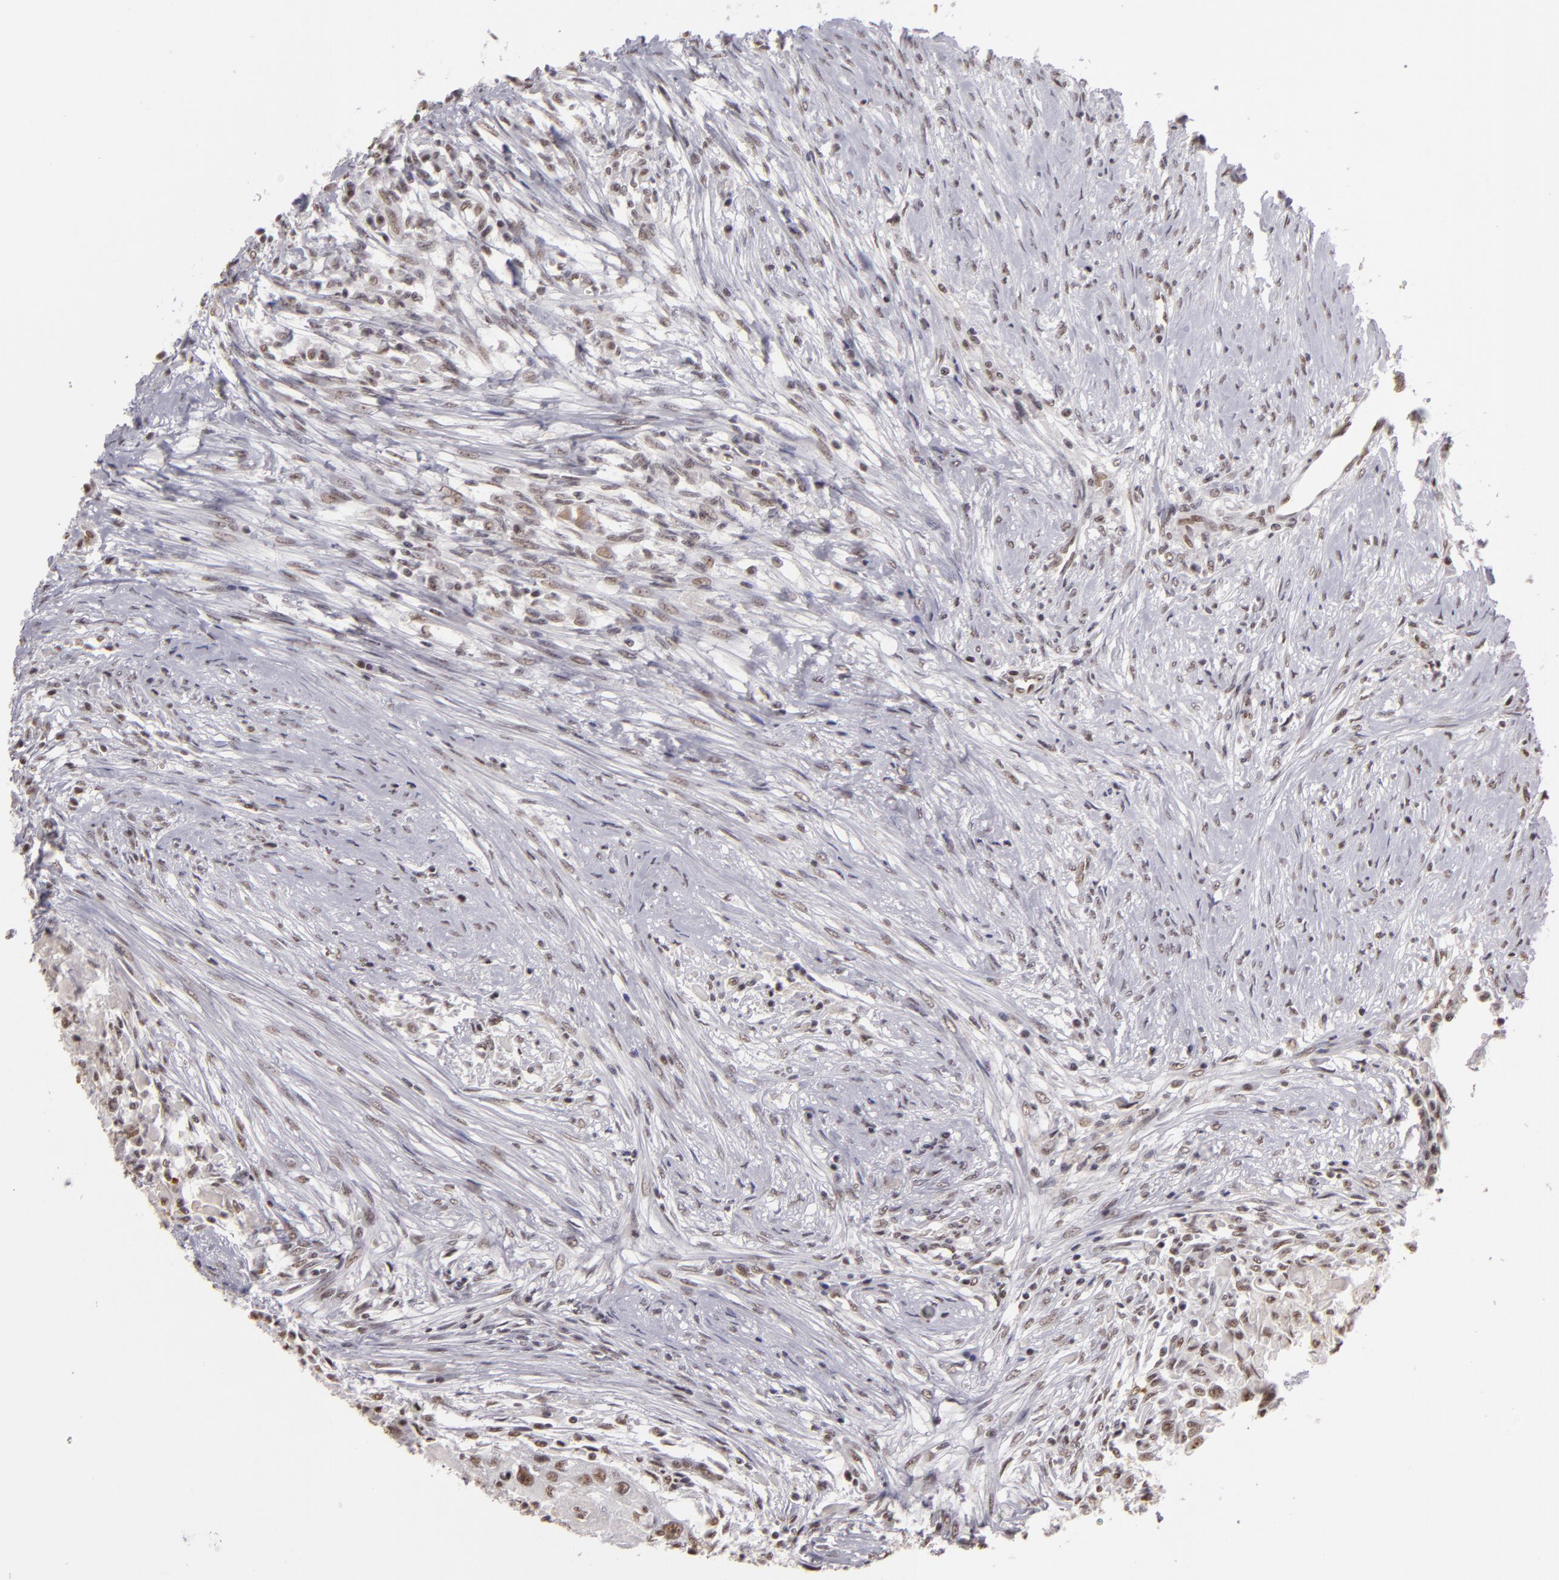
{"staining": {"intensity": "moderate", "quantity": ">75%", "location": "nuclear"}, "tissue": "head and neck cancer", "cell_type": "Tumor cells", "image_type": "cancer", "snomed": [{"axis": "morphology", "description": "Squamous cell carcinoma, NOS"}, {"axis": "topography", "description": "Head-Neck"}], "caption": "Head and neck squamous cell carcinoma stained for a protein (brown) reveals moderate nuclear positive expression in about >75% of tumor cells.", "gene": "INTS6", "patient": {"sex": "male", "age": 64}}